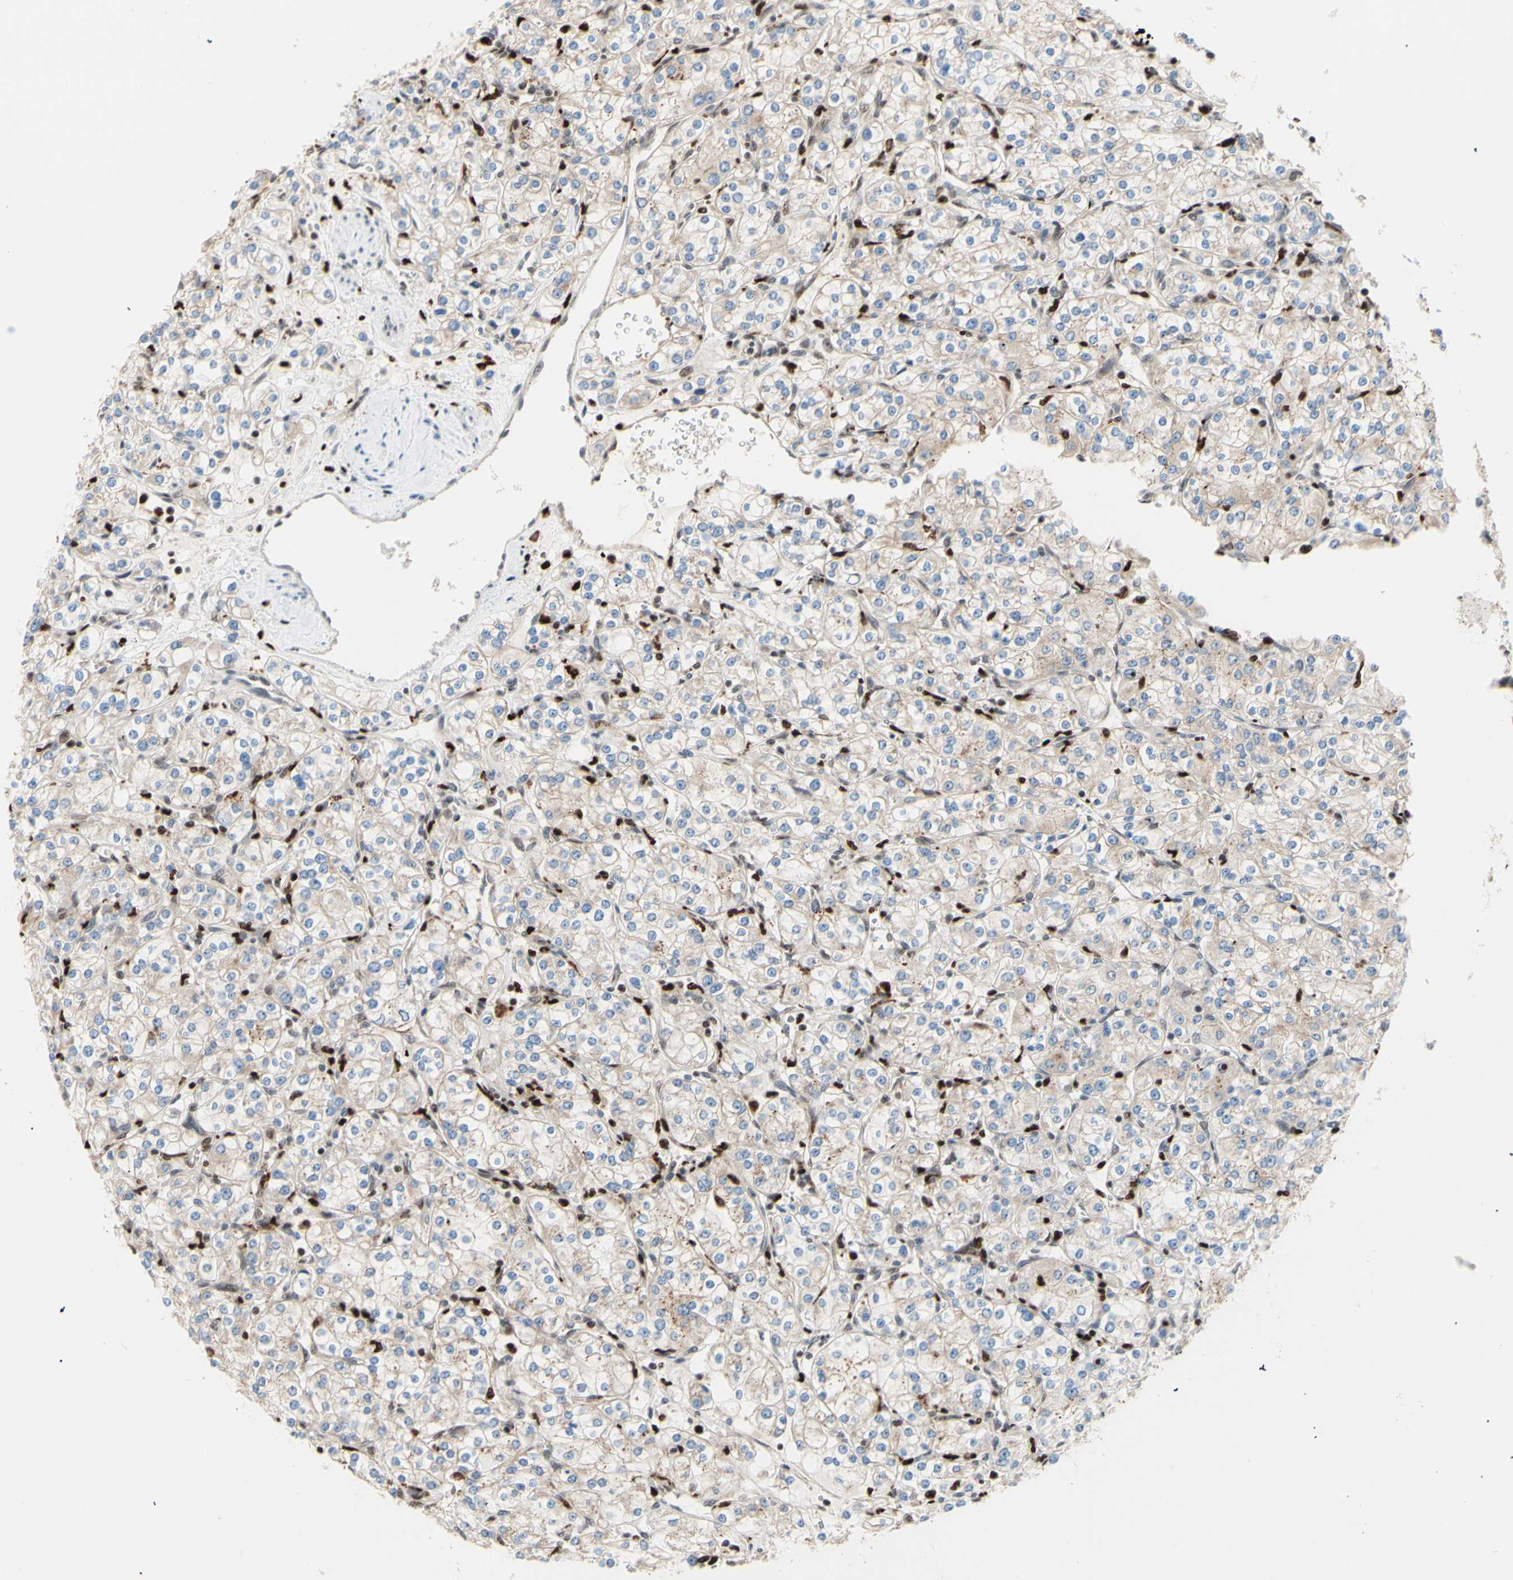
{"staining": {"intensity": "weak", "quantity": ">75%", "location": "cytoplasmic/membranous"}, "tissue": "renal cancer", "cell_type": "Tumor cells", "image_type": "cancer", "snomed": [{"axis": "morphology", "description": "Adenocarcinoma, NOS"}, {"axis": "topography", "description": "Kidney"}], "caption": "Renal cancer (adenocarcinoma) stained for a protein reveals weak cytoplasmic/membranous positivity in tumor cells. The staining was performed using DAB (3,3'-diaminobenzidine) to visualize the protein expression in brown, while the nuclei were stained in blue with hematoxylin (Magnification: 20x).", "gene": "EED", "patient": {"sex": "male", "age": 77}}